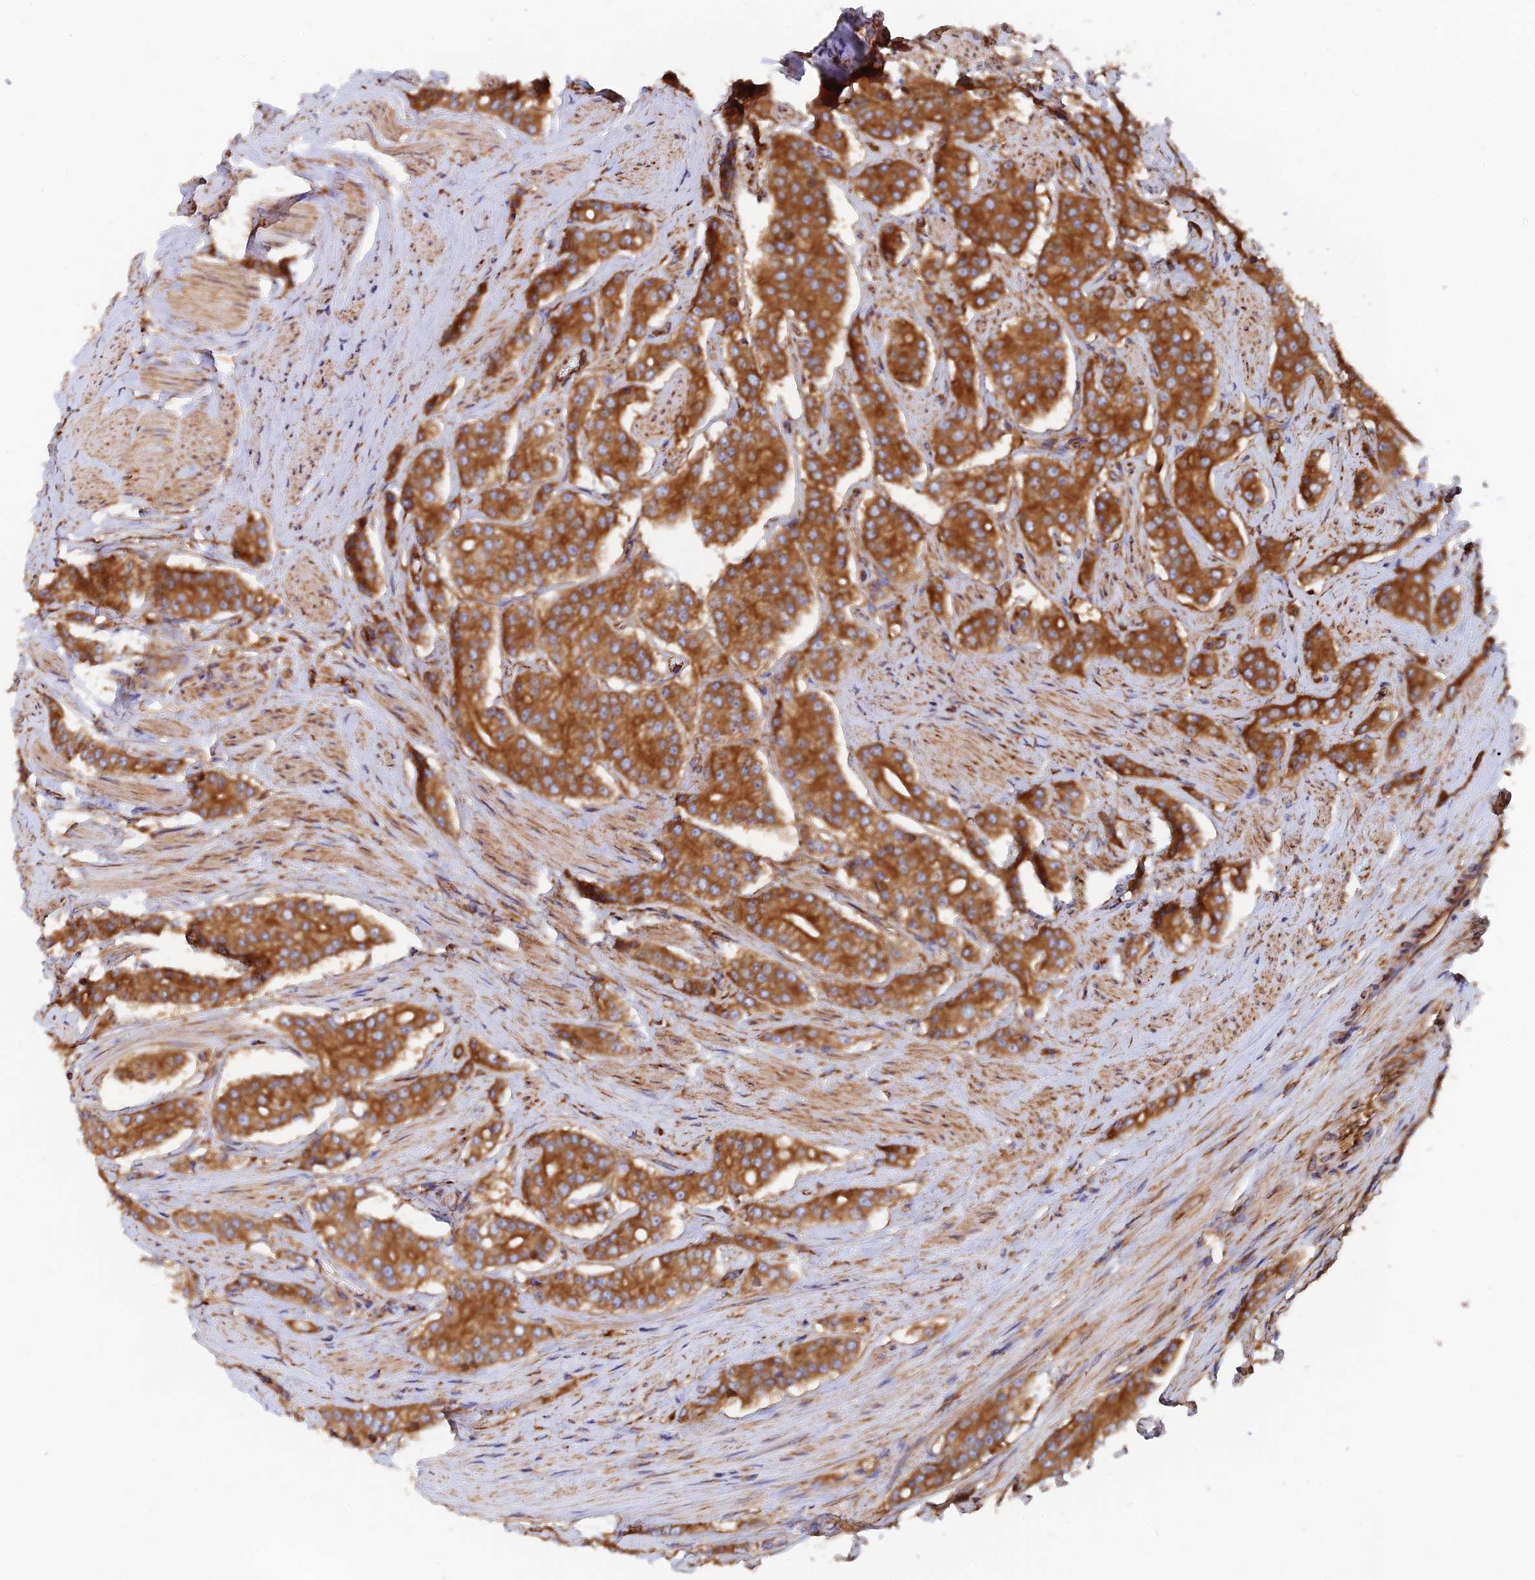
{"staining": {"intensity": "strong", "quantity": ">75%", "location": "cytoplasmic/membranous"}, "tissue": "prostate cancer", "cell_type": "Tumor cells", "image_type": "cancer", "snomed": [{"axis": "morphology", "description": "Adenocarcinoma, High grade"}, {"axis": "topography", "description": "Prostate"}], "caption": "Tumor cells display high levels of strong cytoplasmic/membranous expression in about >75% of cells in human prostate cancer.", "gene": "DCTN2", "patient": {"sex": "male", "age": 71}}